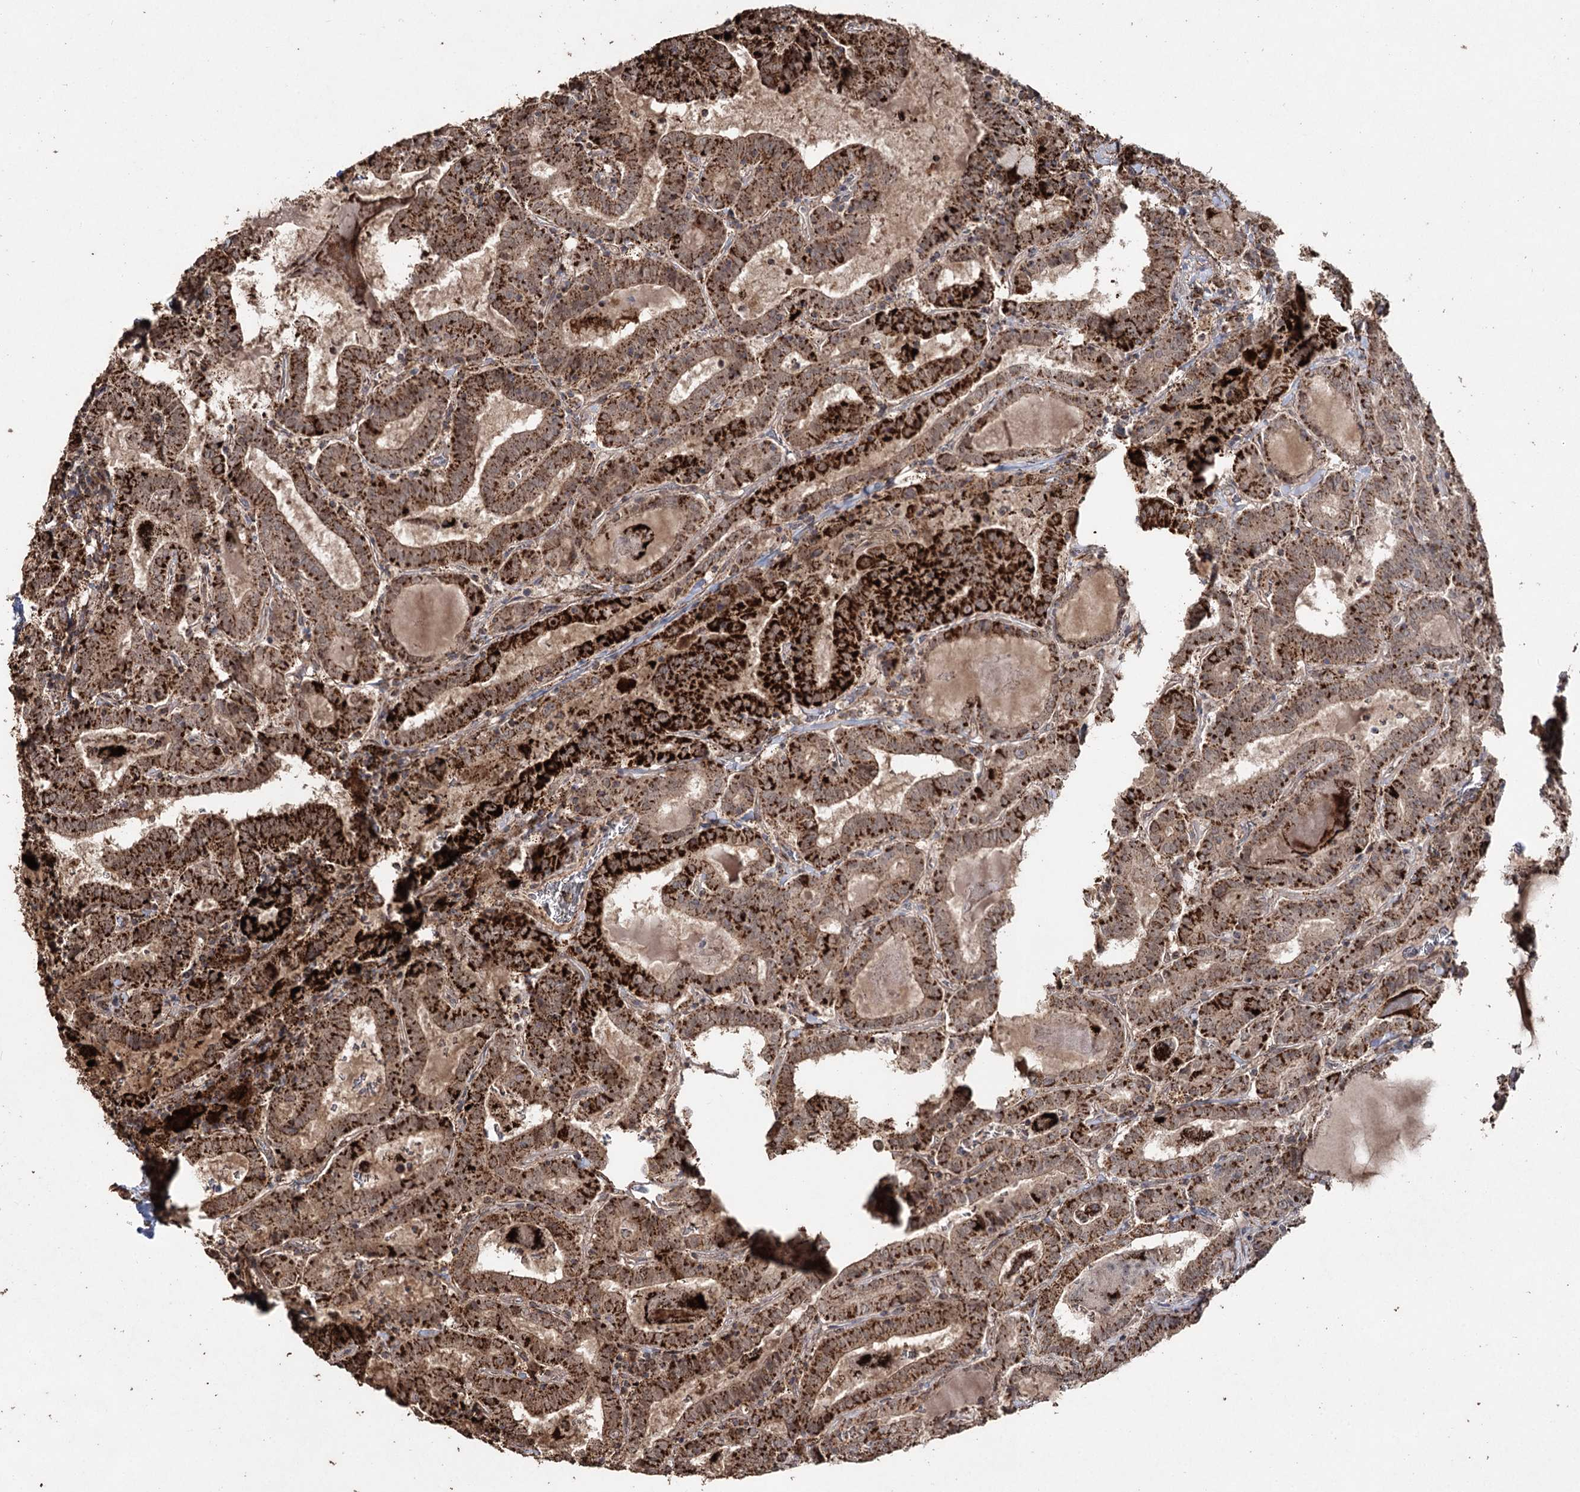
{"staining": {"intensity": "strong", "quantity": ">75%", "location": "cytoplasmic/membranous"}, "tissue": "thyroid cancer", "cell_type": "Tumor cells", "image_type": "cancer", "snomed": [{"axis": "morphology", "description": "Papillary adenocarcinoma, NOS"}, {"axis": "topography", "description": "Thyroid gland"}], "caption": "This is an image of immunohistochemistry staining of papillary adenocarcinoma (thyroid), which shows strong staining in the cytoplasmic/membranous of tumor cells.", "gene": "SLF2", "patient": {"sex": "female", "age": 72}}